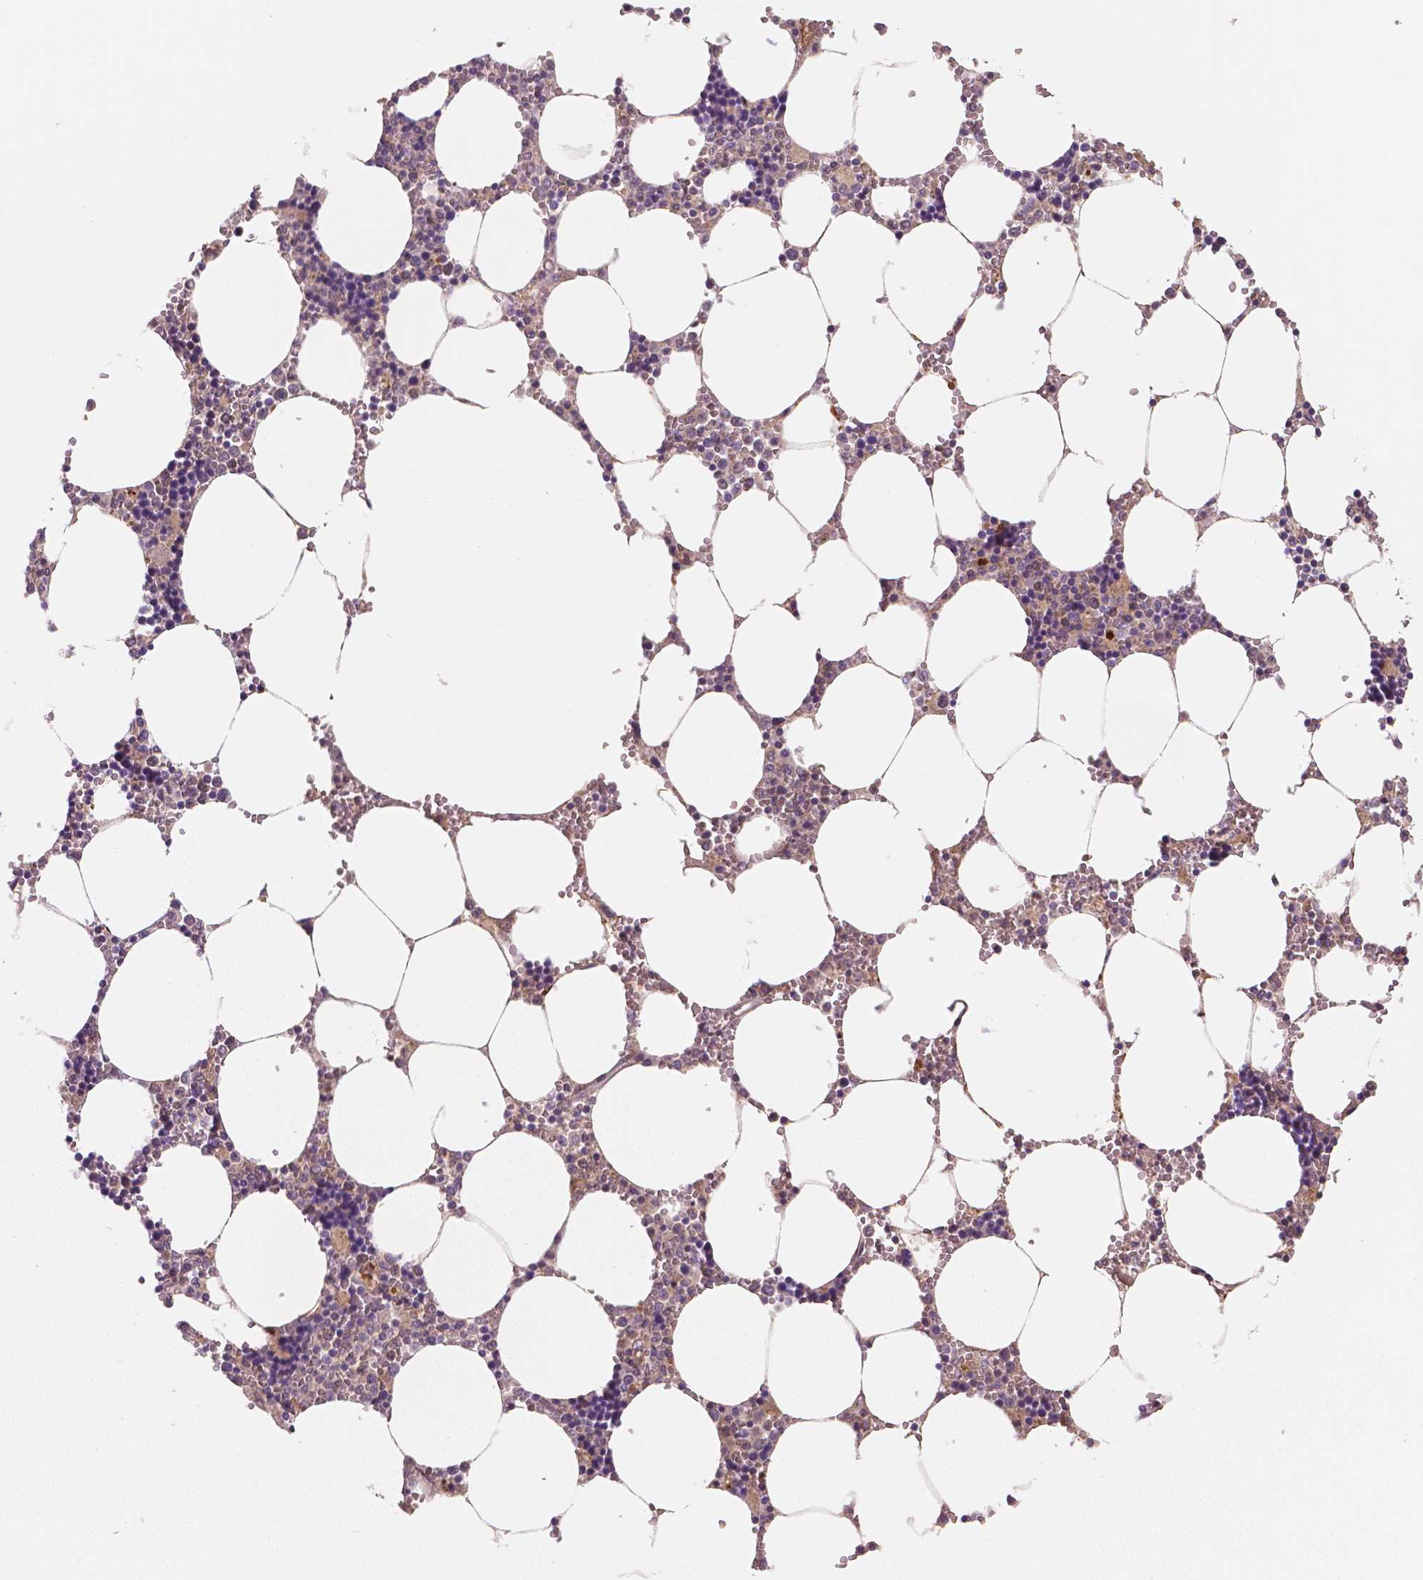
{"staining": {"intensity": "negative", "quantity": "none", "location": "none"}, "tissue": "bone marrow", "cell_type": "Hematopoietic cells", "image_type": "normal", "snomed": [{"axis": "morphology", "description": "Normal tissue, NOS"}, {"axis": "topography", "description": "Bone marrow"}], "caption": "The micrograph demonstrates no significant positivity in hematopoietic cells of bone marrow.", "gene": "APOA4", "patient": {"sex": "male", "age": 54}}